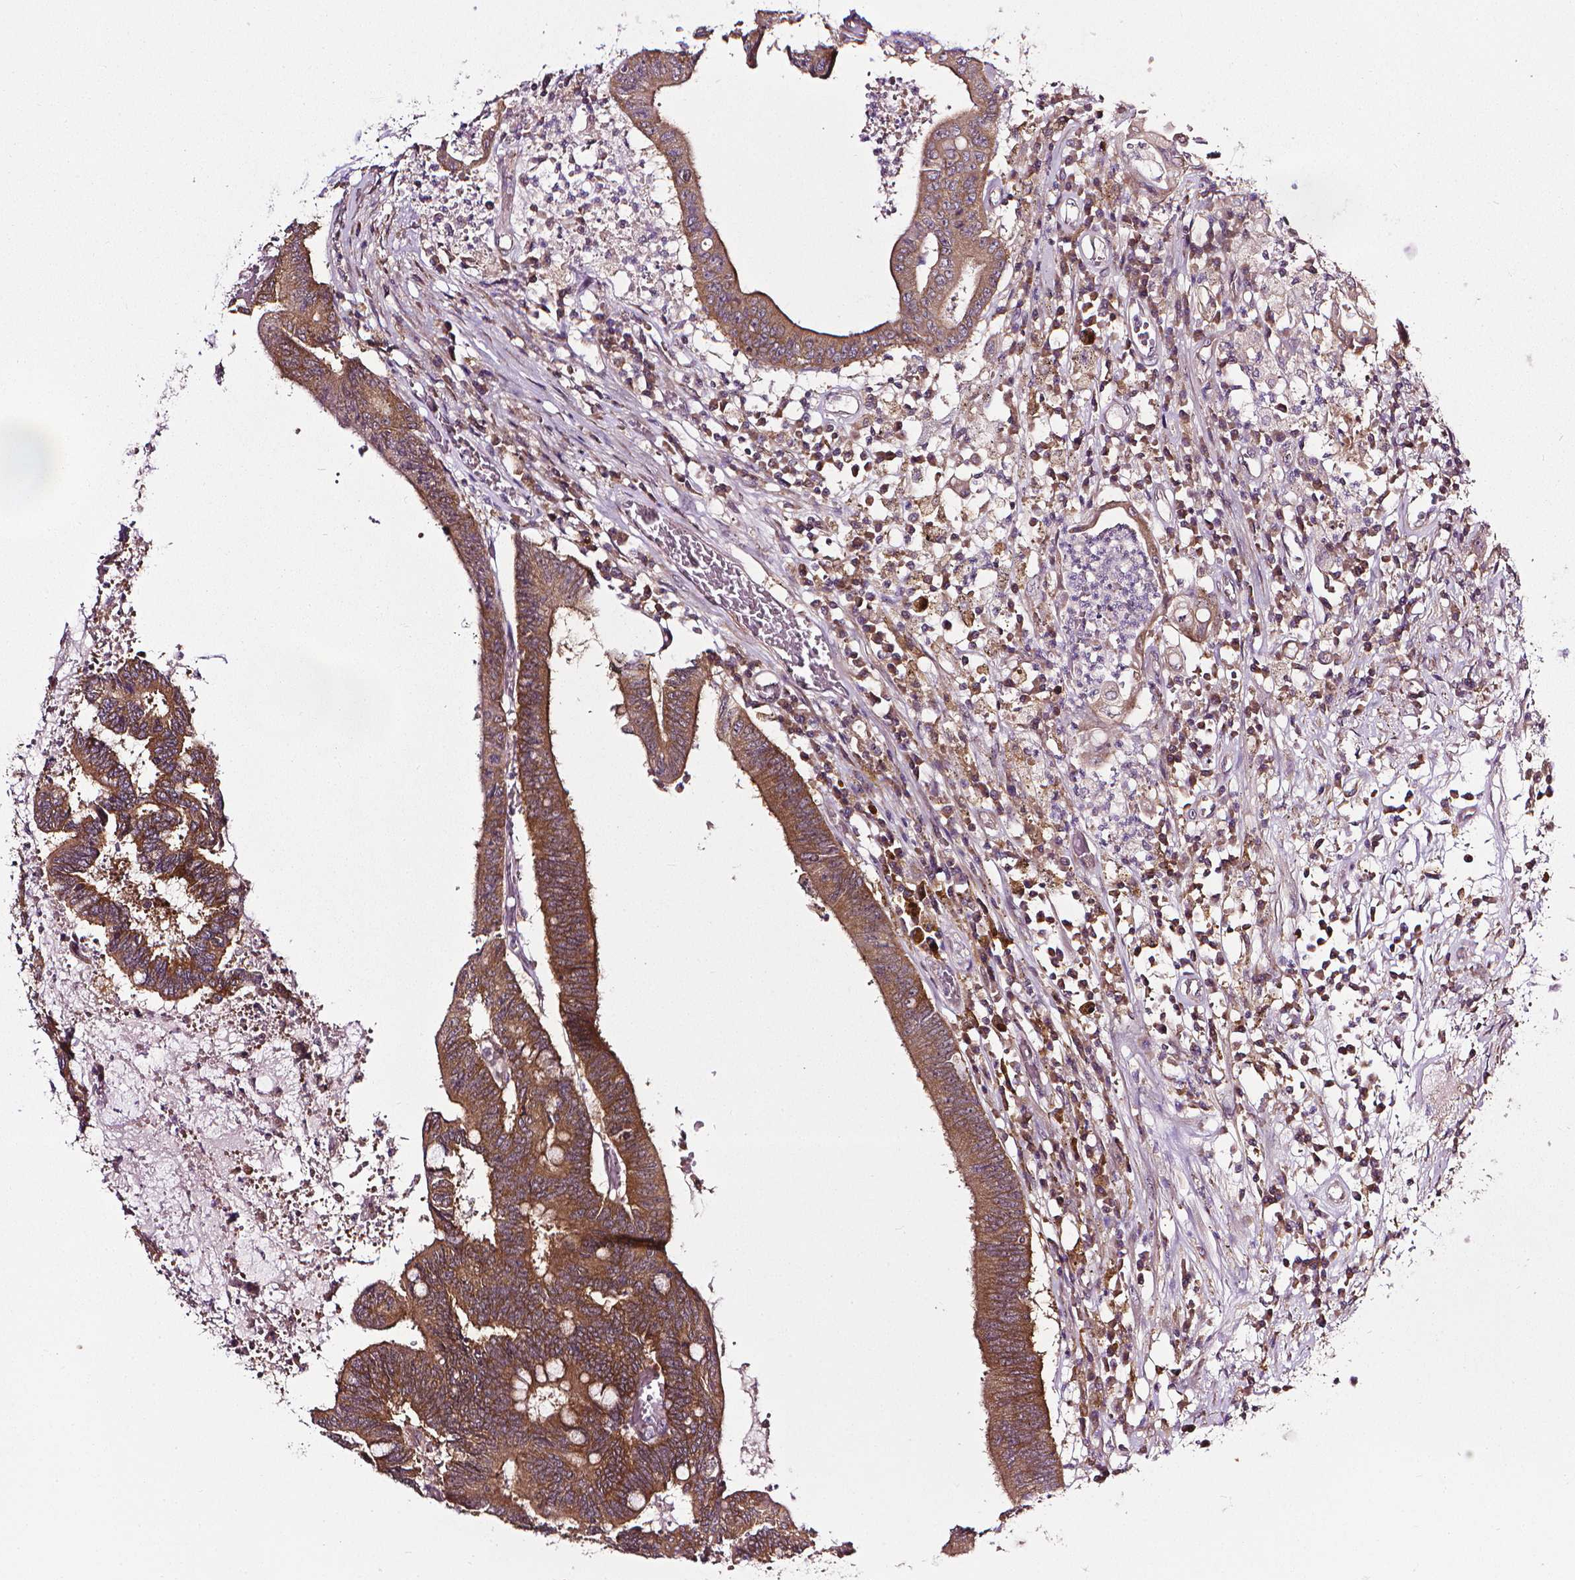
{"staining": {"intensity": "moderate", "quantity": ">75%", "location": "cytoplasmic/membranous"}, "tissue": "colorectal cancer", "cell_type": "Tumor cells", "image_type": "cancer", "snomed": [{"axis": "morphology", "description": "Adenocarcinoma, NOS"}, {"axis": "topography", "description": "Rectum"}], "caption": "Immunohistochemical staining of human colorectal cancer (adenocarcinoma) exhibits moderate cytoplasmic/membranous protein staining in about >75% of tumor cells.", "gene": "PRAG1", "patient": {"sex": "male", "age": 54}}